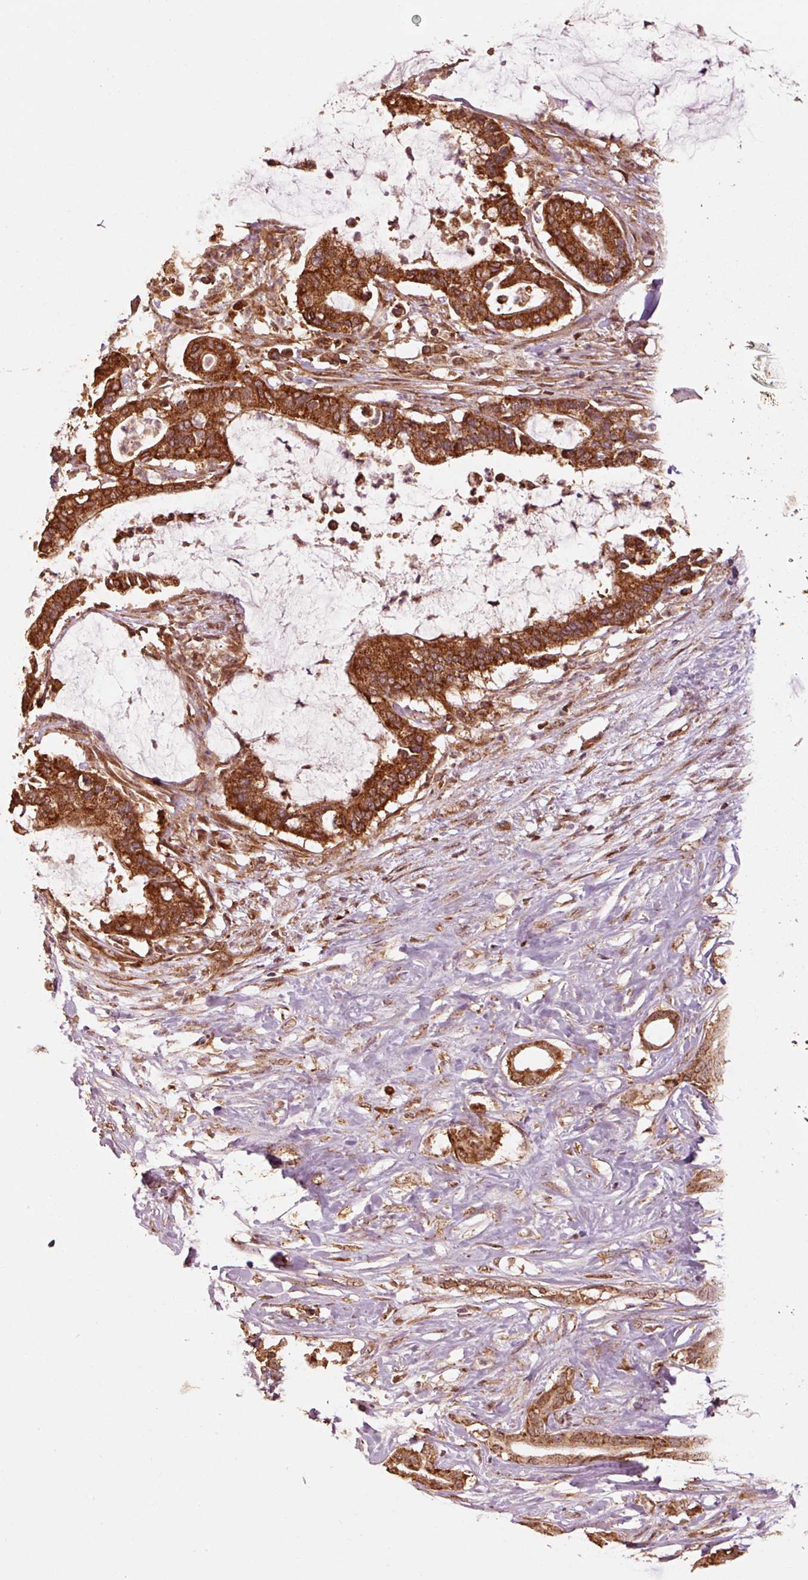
{"staining": {"intensity": "strong", "quantity": ">75%", "location": "cytoplasmic/membranous,nuclear"}, "tissue": "pancreatic cancer", "cell_type": "Tumor cells", "image_type": "cancer", "snomed": [{"axis": "morphology", "description": "Adenocarcinoma, NOS"}, {"axis": "topography", "description": "Pancreas"}], "caption": "Immunohistochemistry (IHC) of human pancreatic adenocarcinoma demonstrates high levels of strong cytoplasmic/membranous and nuclear positivity in approximately >75% of tumor cells.", "gene": "MRPL16", "patient": {"sex": "male", "age": 41}}